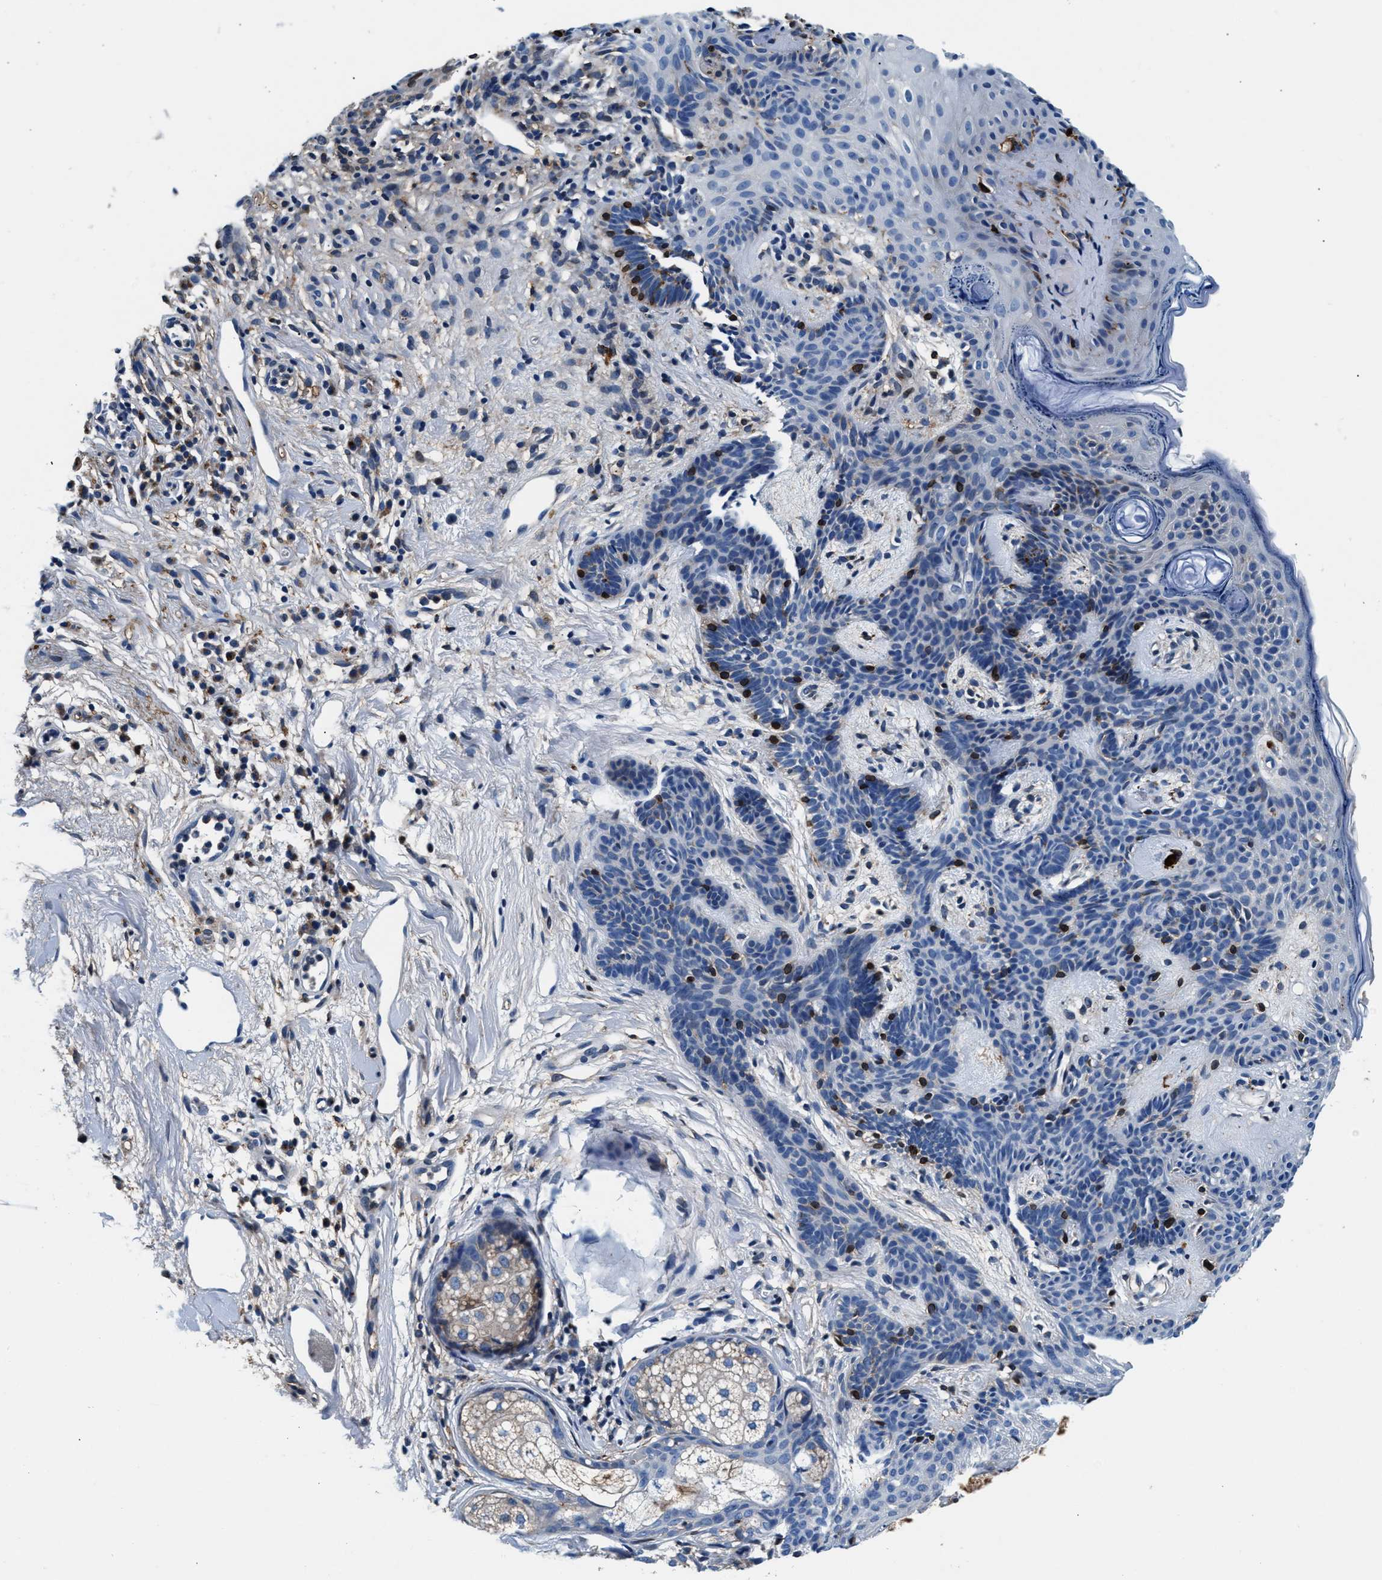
{"staining": {"intensity": "negative", "quantity": "none", "location": "none"}, "tissue": "skin cancer", "cell_type": "Tumor cells", "image_type": "cancer", "snomed": [{"axis": "morphology", "description": "Developmental malformation"}, {"axis": "morphology", "description": "Basal cell carcinoma"}, {"axis": "topography", "description": "Skin"}], "caption": "Immunohistochemistry histopathology image of neoplastic tissue: human skin cancer stained with DAB (3,3'-diaminobenzidine) displays no significant protein expression in tumor cells.", "gene": "SLFN11", "patient": {"sex": "female", "age": 62}}